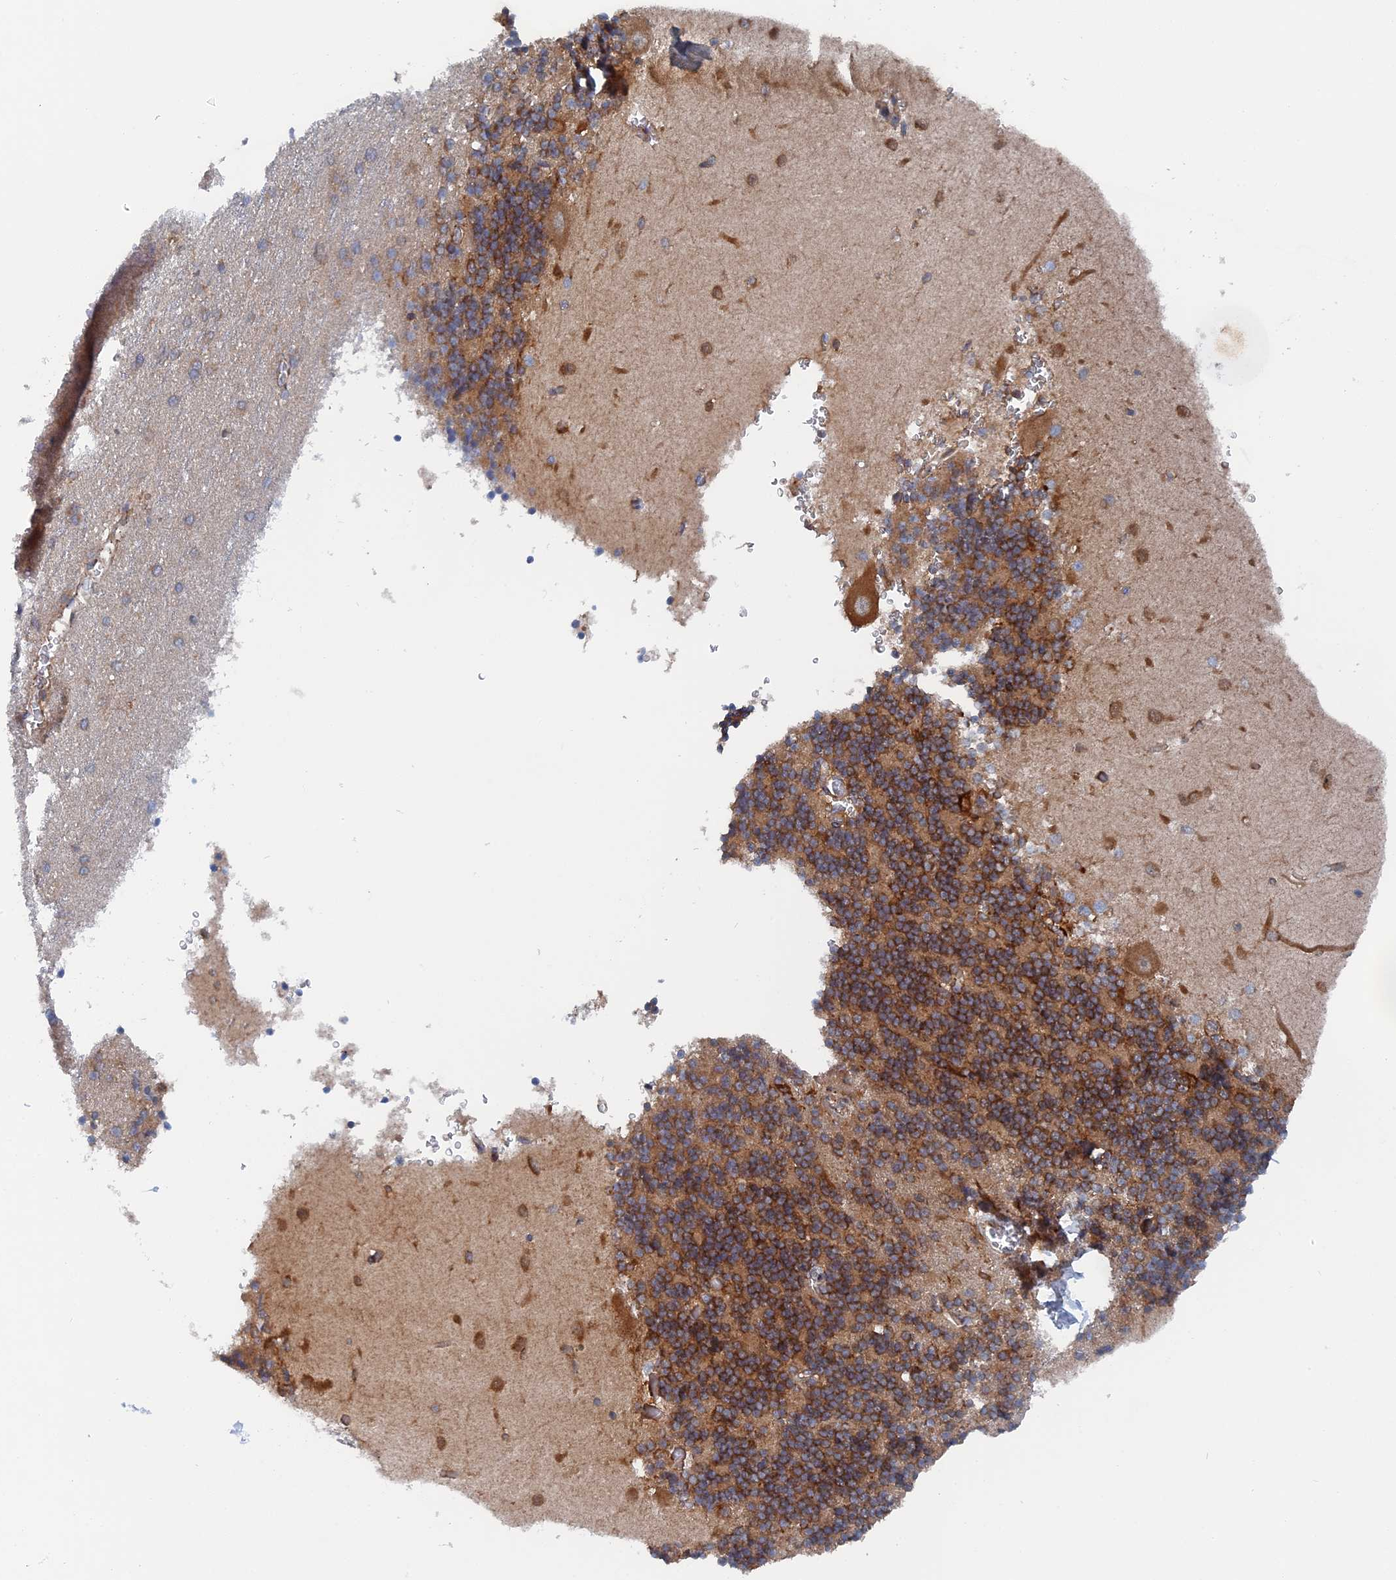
{"staining": {"intensity": "moderate", "quantity": ">75%", "location": "cytoplasmic/membranous"}, "tissue": "cerebellum", "cell_type": "Cells in granular layer", "image_type": "normal", "snomed": [{"axis": "morphology", "description": "Normal tissue, NOS"}, {"axis": "topography", "description": "Cerebellum"}], "caption": "The immunohistochemical stain highlights moderate cytoplasmic/membranous staining in cells in granular layer of benign cerebellum.", "gene": "TMEM196", "patient": {"sex": "male", "age": 37}}